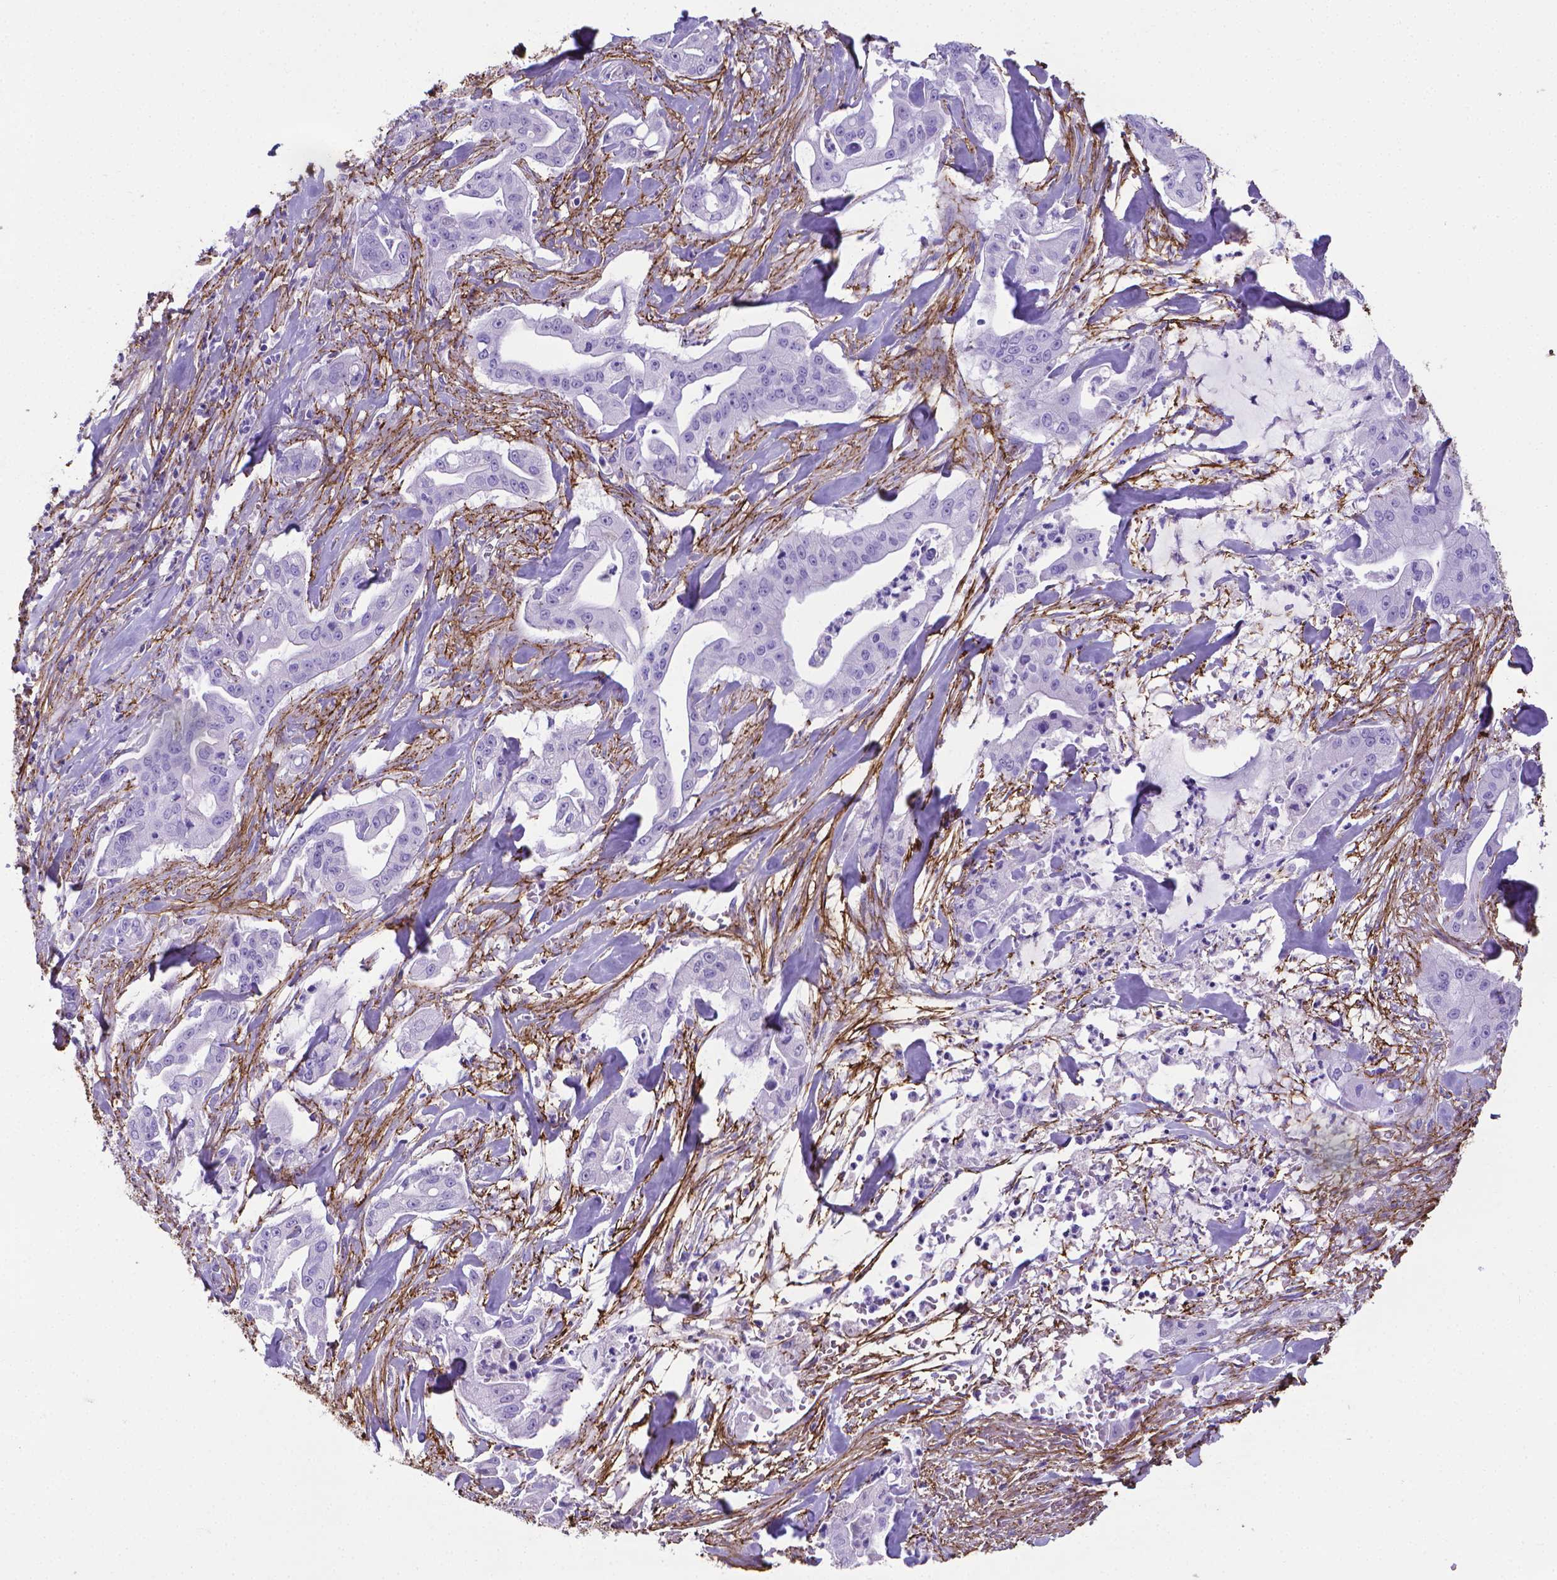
{"staining": {"intensity": "negative", "quantity": "none", "location": "none"}, "tissue": "pancreatic cancer", "cell_type": "Tumor cells", "image_type": "cancer", "snomed": [{"axis": "morphology", "description": "Normal tissue, NOS"}, {"axis": "morphology", "description": "Inflammation, NOS"}, {"axis": "morphology", "description": "Adenocarcinoma, NOS"}, {"axis": "topography", "description": "Pancreas"}], "caption": "This is an immunohistochemistry image of pancreatic cancer (adenocarcinoma). There is no positivity in tumor cells.", "gene": "MFAP2", "patient": {"sex": "male", "age": 57}}